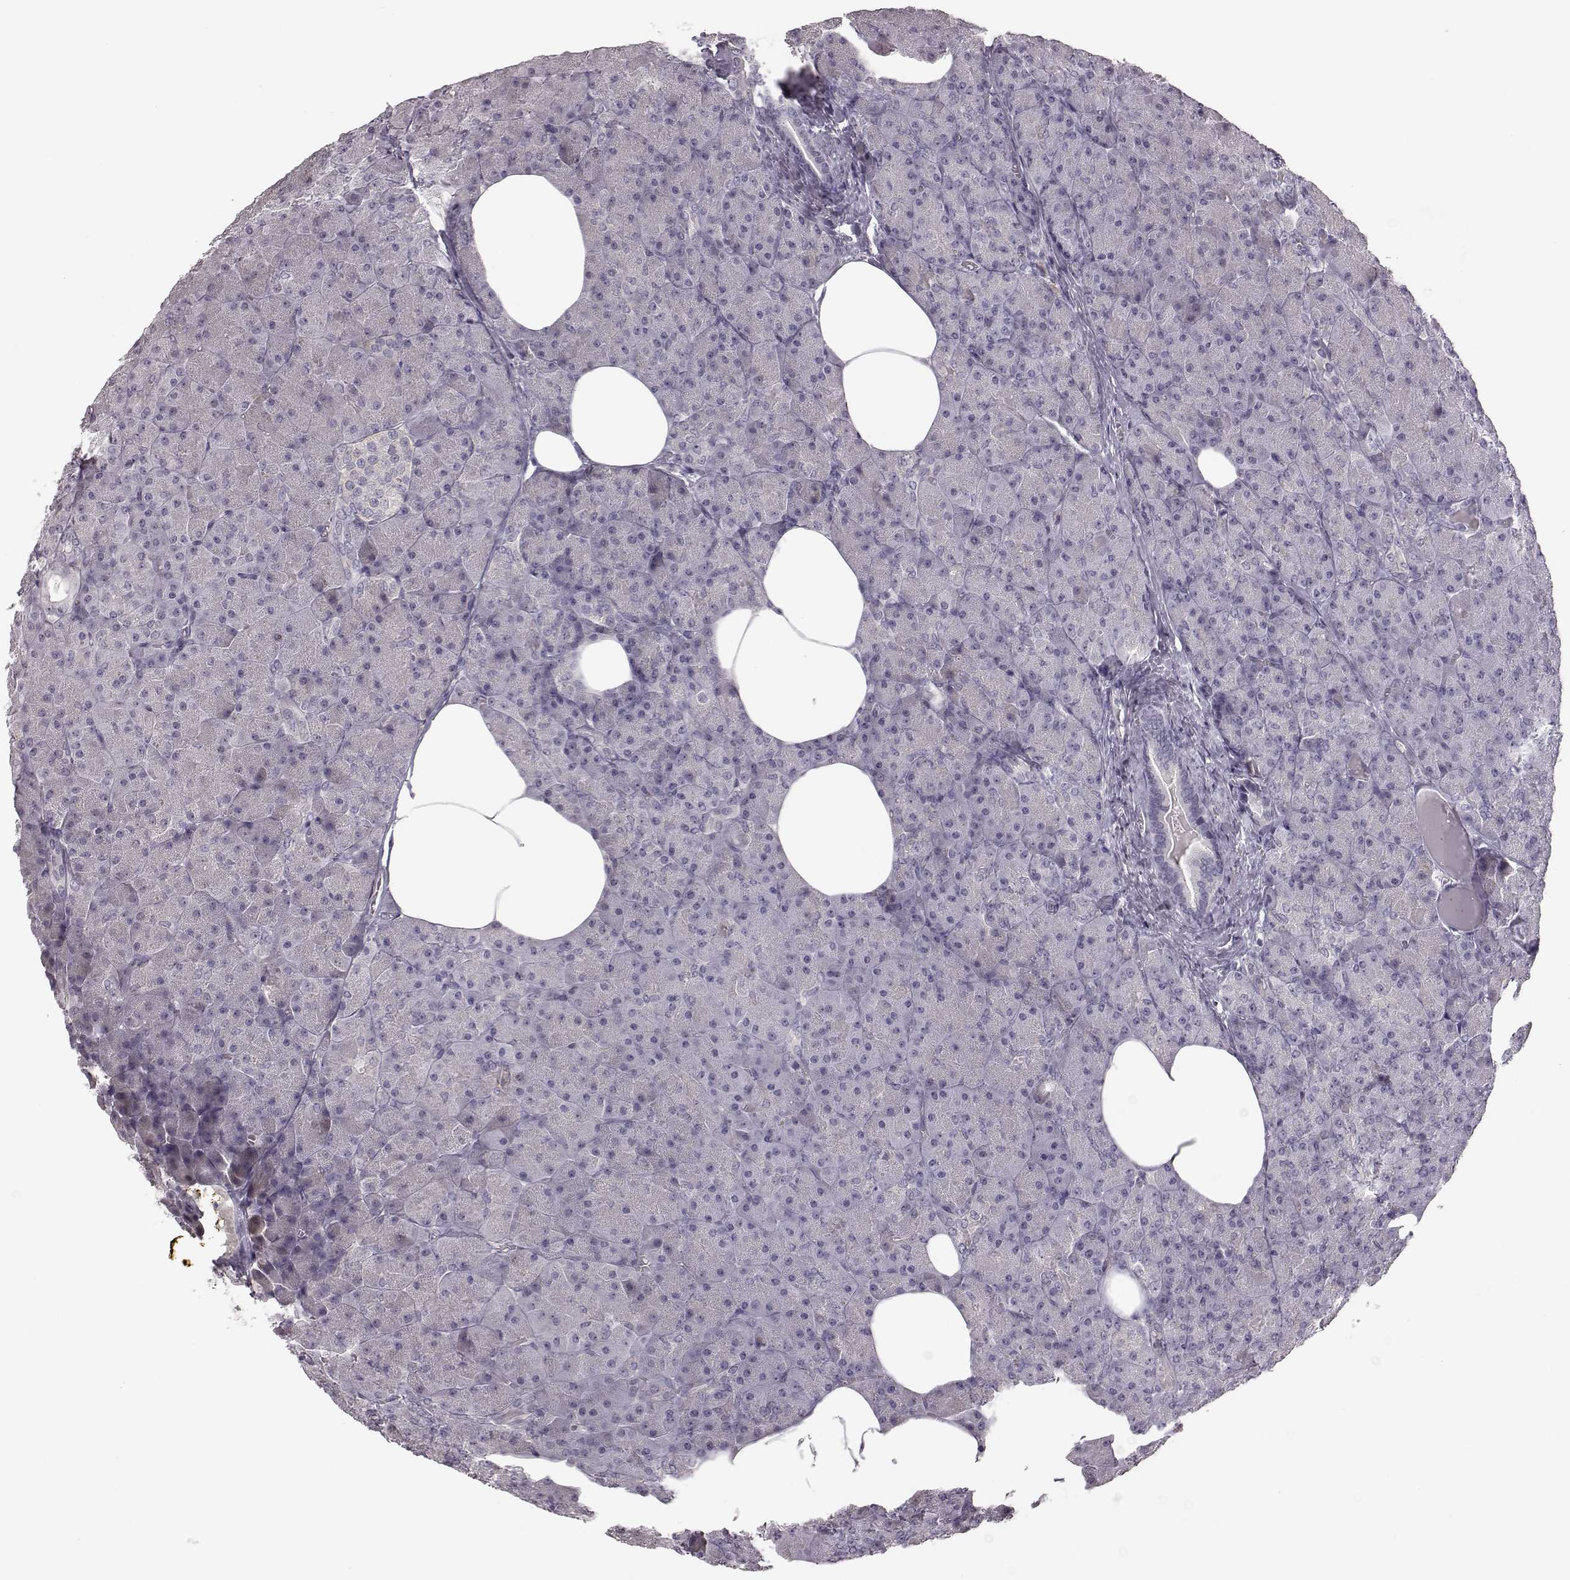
{"staining": {"intensity": "negative", "quantity": "none", "location": "none"}, "tissue": "pancreas", "cell_type": "Exocrine glandular cells", "image_type": "normal", "snomed": [{"axis": "morphology", "description": "Normal tissue, NOS"}, {"axis": "topography", "description": "Pancreas"}], "caption": "High power microscopy histopathology image of an immunohistochemistry photomicrograph of benign pancreas, revealing no significant expression in exocrine glandular cells. (DAB (3,3'-diaminobenzidine) IHC, high magnification).", "gene": "TLX3", "patient": {"sex": "female", "age": 45}}